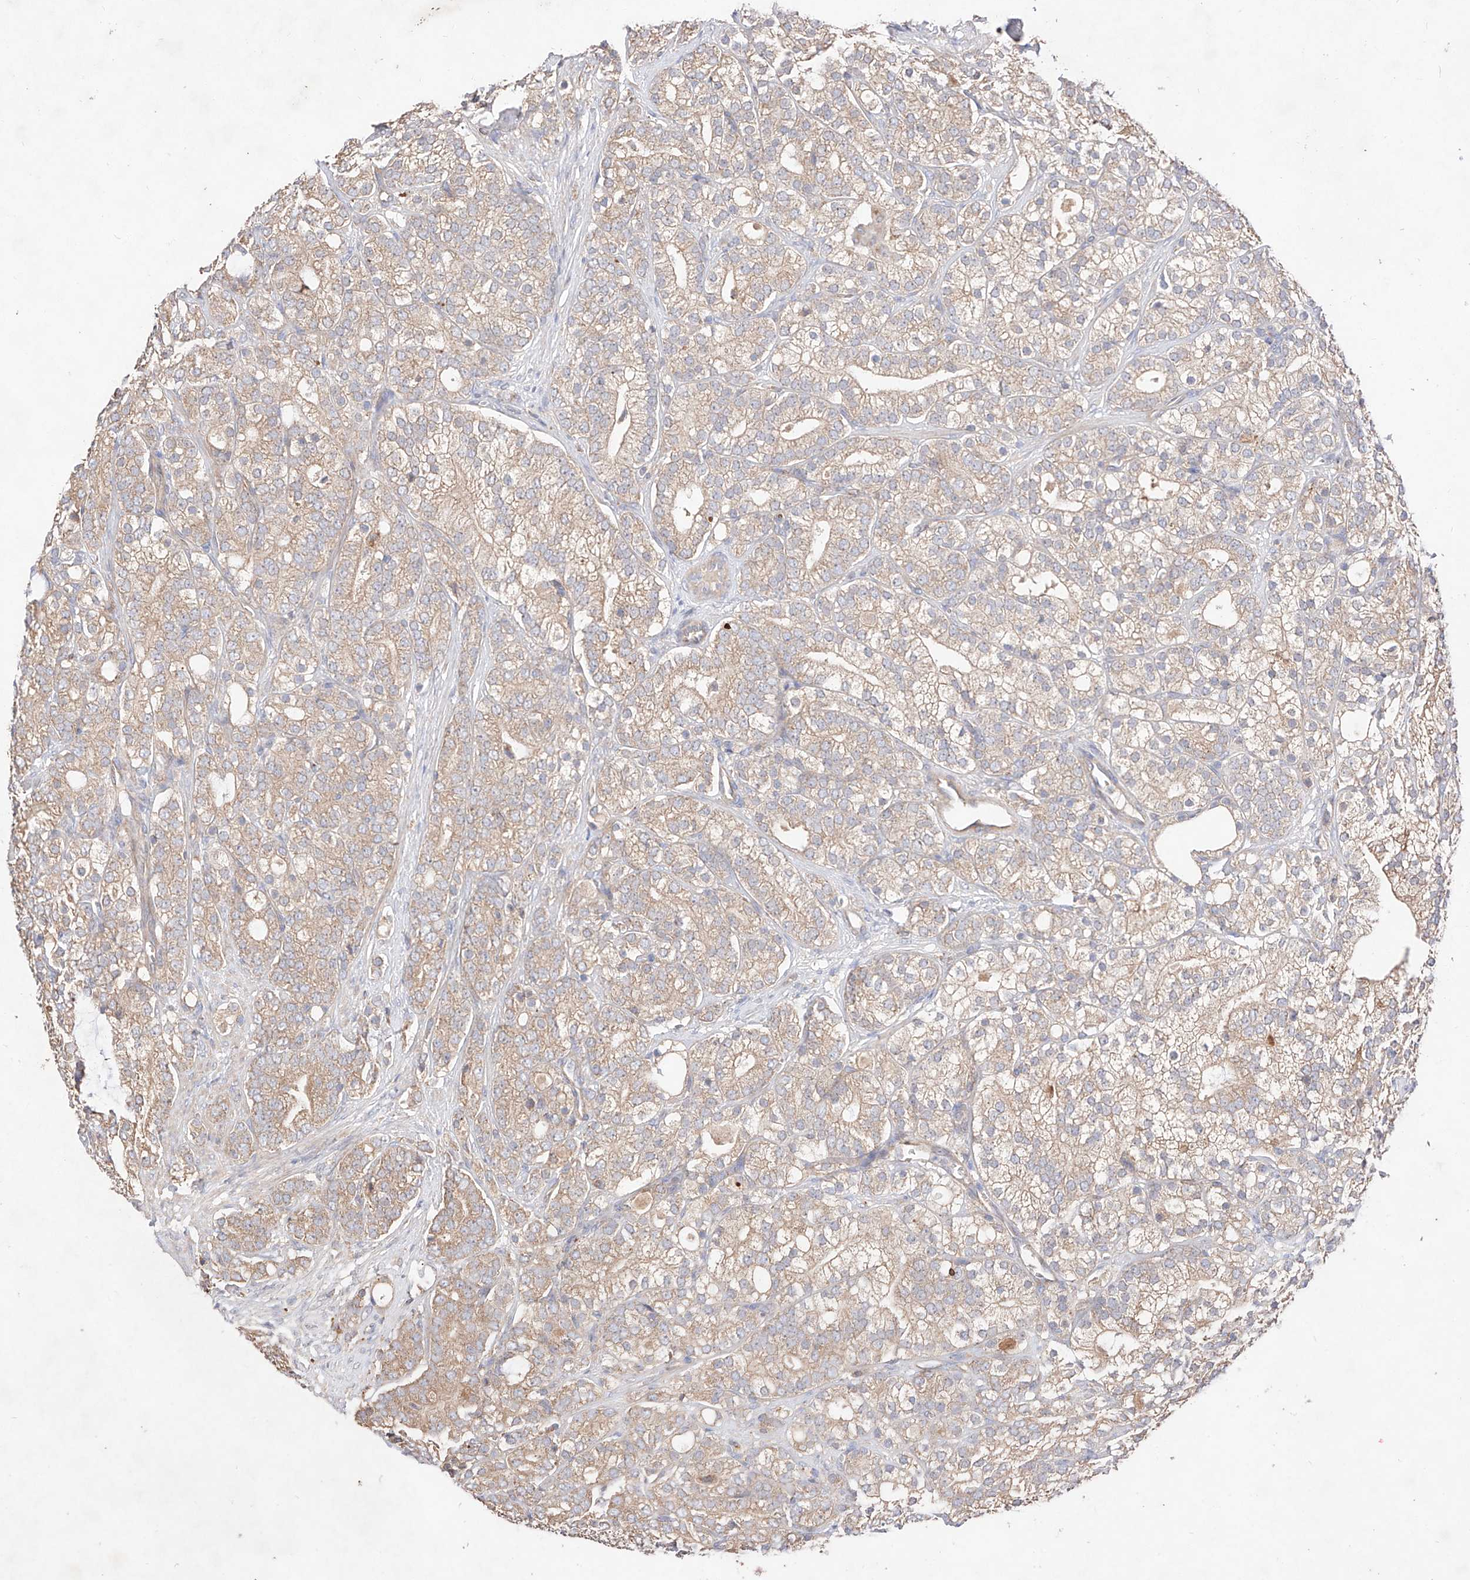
{"staining": {"intensity": "weak", "quantity": ">75%", "location": "cytoplasmic/membranous"}, "tissue": "prostate cancer", "cell_type": "Tumor cells", "image_type": "cancer", "snomed": [{"axis": "morphology", "description": "Adenocarcinoma, High grade"}, {"axis": "topography", "description": "Prostate"}], "caption": "The image reveals staining of prostate cancer (adenocarcinoma (high-grade)), revealing weak cytoplasmic/membranous protein positivity (brown color) within tumor cells. Nuclei are stained in blue.", "gene": "C6orf62", "patient": {"sex": "male", "age": 57}}